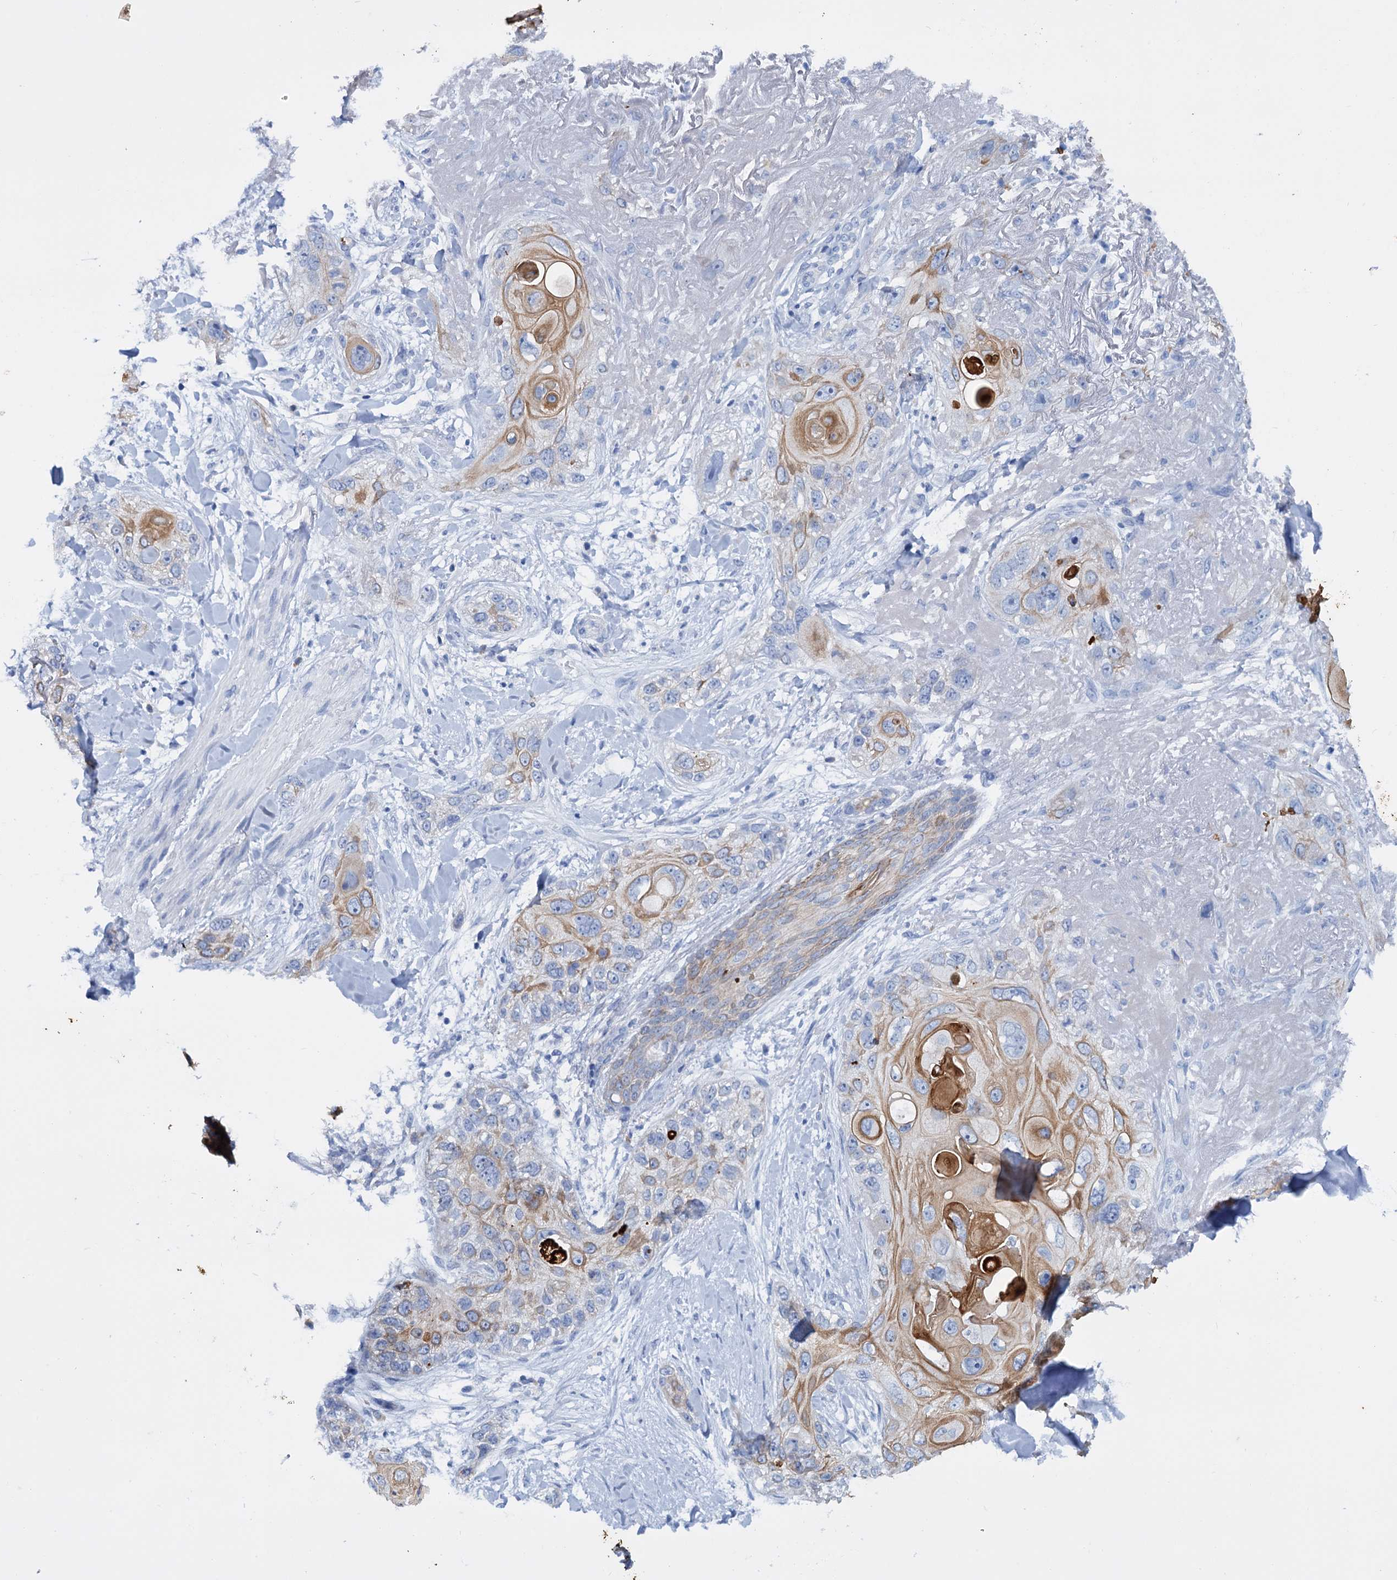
{"staining": {"intensity": "moderate", "quantity": ">75%", "location": "cytoplasmic/membranous"}, "tissue": "skin cancer", "cell_type": "Tumor cells", "image_type": "cancer", "snomed": [{"axis": "morphology", "description": "Normal tissue, NOS"}, {"axis": "morphology", "description": "Squamous cell carcinoma, NOS"}, {"axis": "topography", "description": "Skin"}], "caption": "IHC (DAB) staining of human skin cancer (squamous cell carcinoma) shows moderate cytoplasmic/membranous protein staining in approximately >75% of tumor cells.", "gene": "FAAP20", "patient": {"sex": "male", "age": 72}}